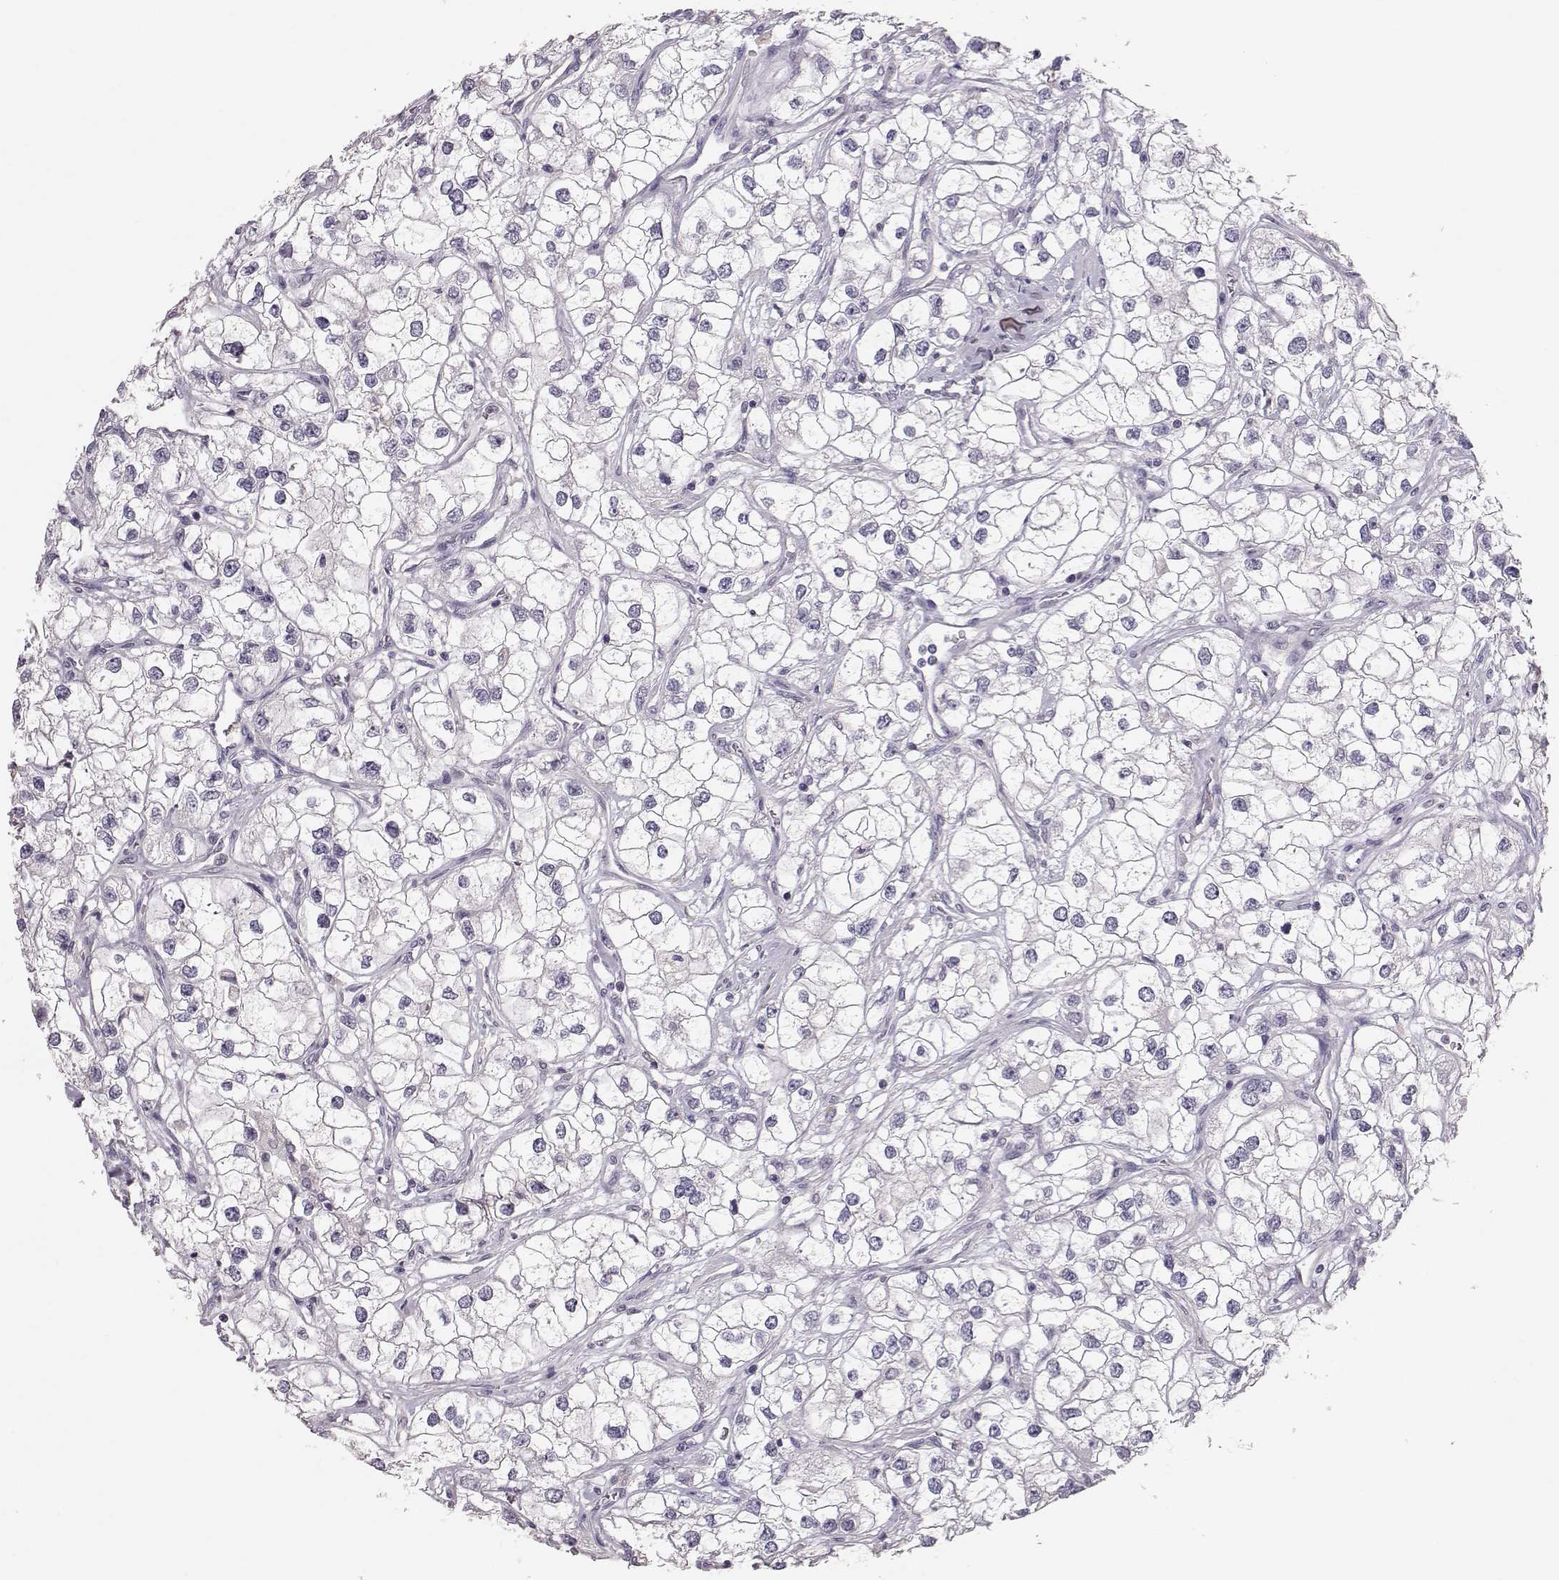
{"staining": {"intensity": "negative", "quantity": "none", "location": "none"}, "tissue": "renal cancer", "cell_type": "Tumor cells", "image_type": "cancer", "snomed": [{"axis": "morphology", "description": "Adenocarcinoma, NOS"}, {"axis": "topography", "description": "Kidney"}], "caption": "A micrograph of renal cancer stained for a protein displays no brown staining in tumor cells.", "gene": "POU1F1", "patient": {"sex": "male", "age": 59}}